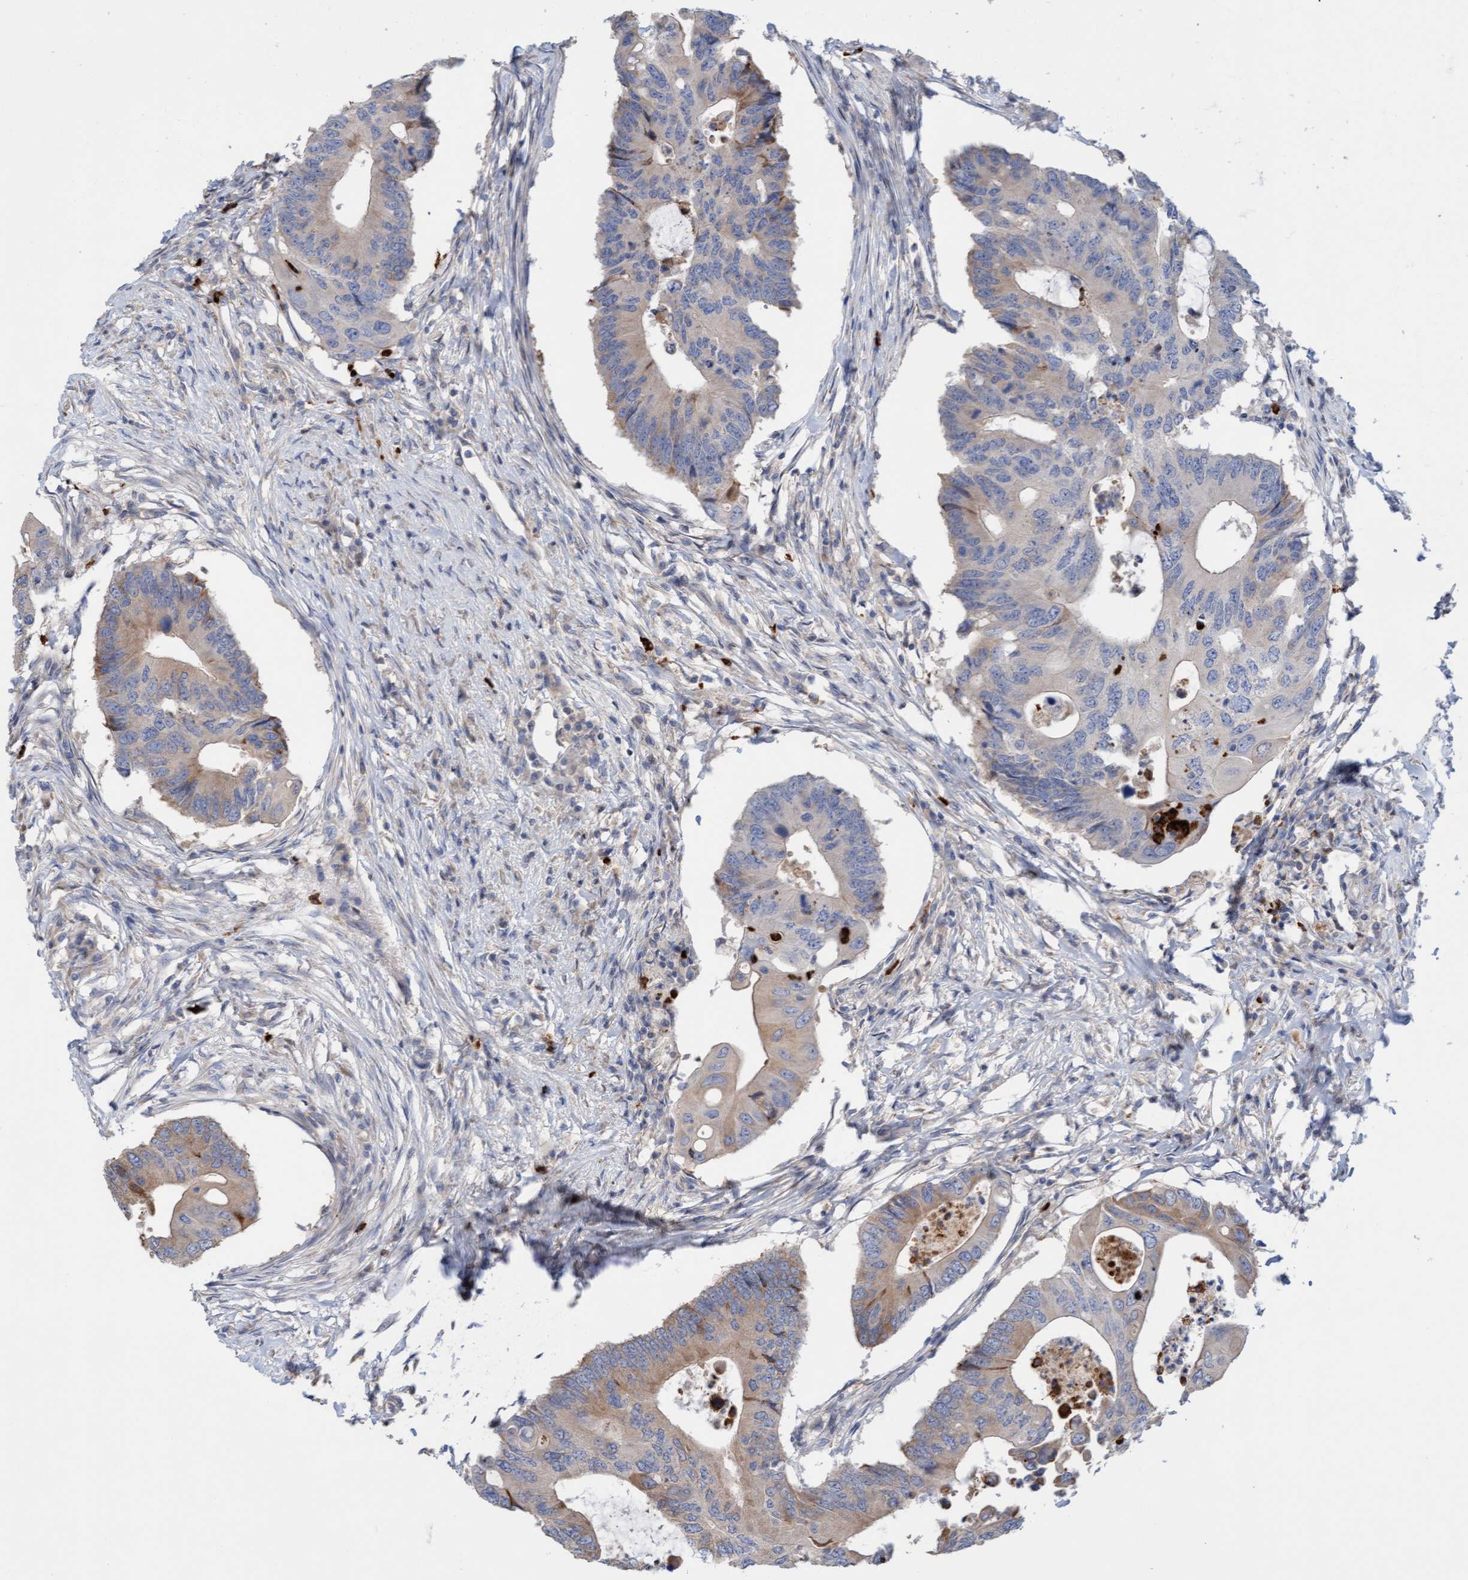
{"staining": {"intensity": "weak", "quantity": "25%-75%", "location": "cytoplasmic/membranous"}, "tissue": "colorectal cancer", "cell_type": "Tumor cells", "image_type": "cancer", "snomed": [{"axis": "morphology", "description": "Adenocarcinoma, NOS"}, {"axis": "topography", "description": "Colon"}], "caption": "Protein expression analysis of human colorectal cancer reveals weak cytoplasmic/membranous expression in about 25%-75% of tumor cells.", "gene": "MMP8", "patient": {"sex": "male", "age": 71}}